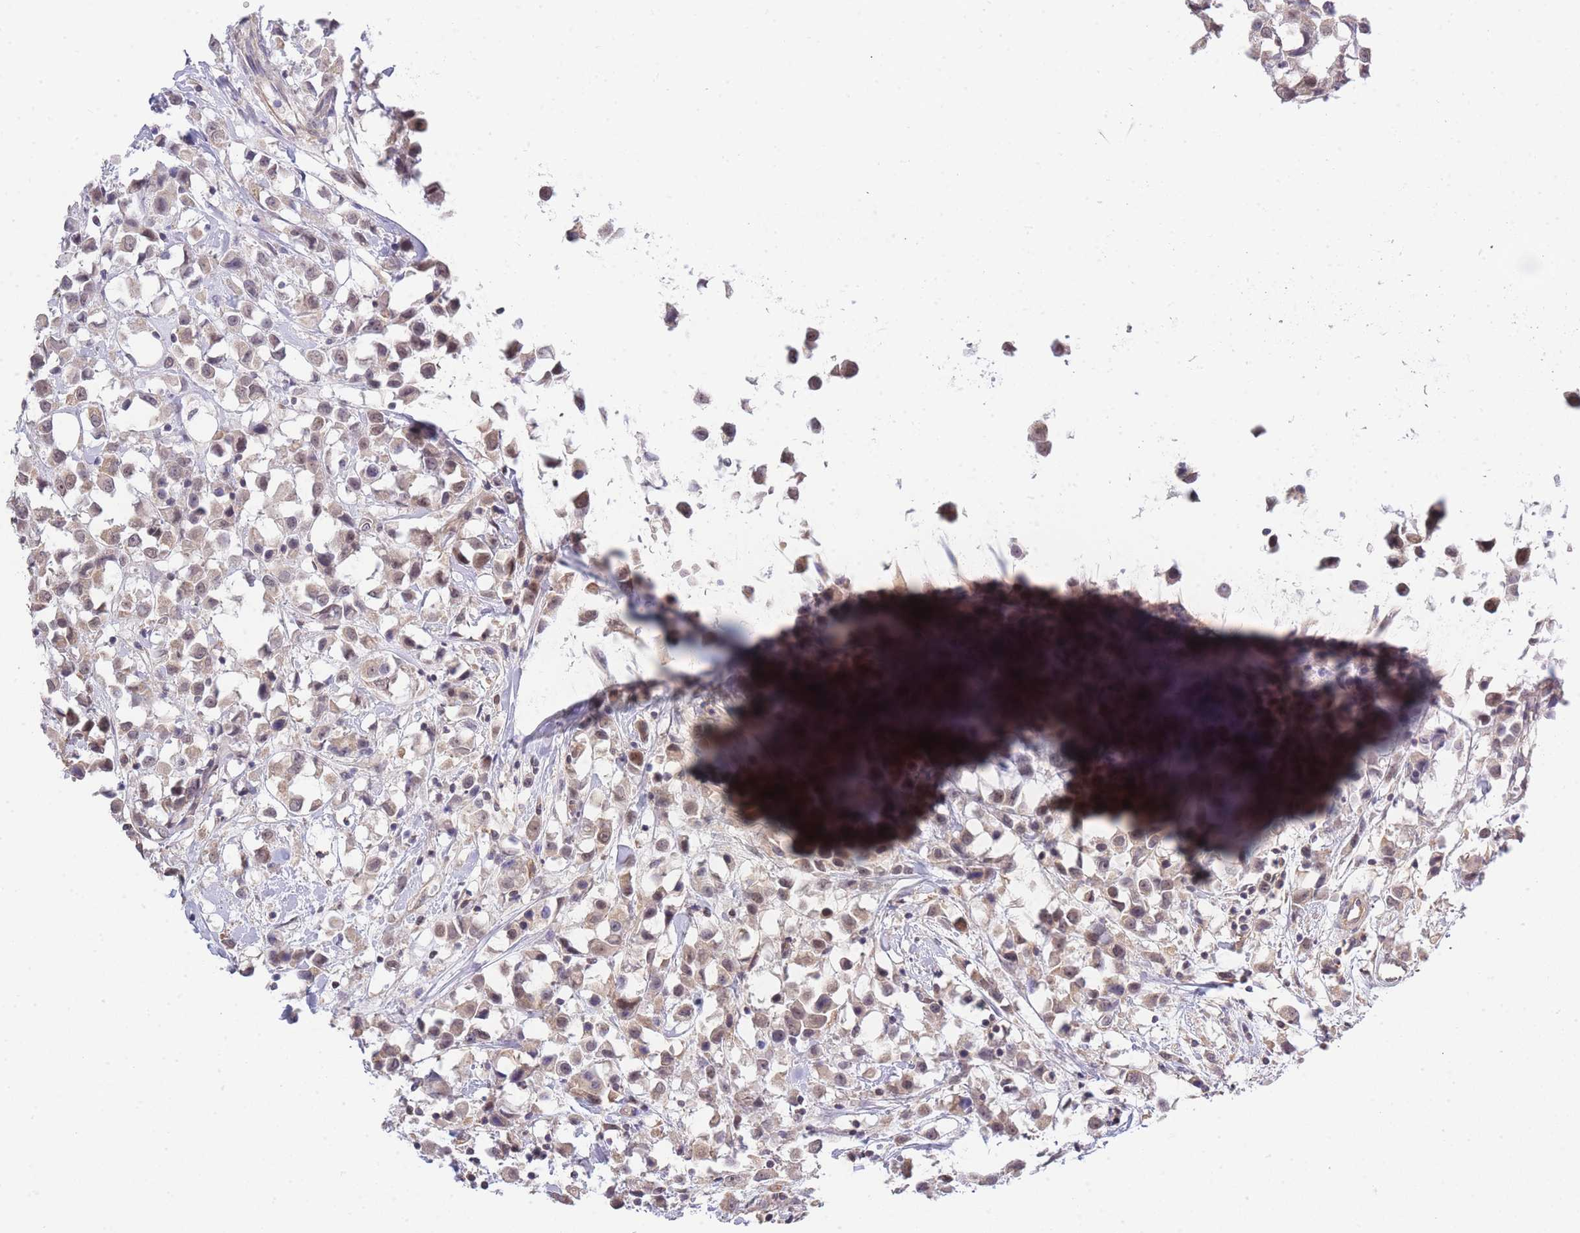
{"staining": {"intensity": "weak", "quantity": ">75%", "location": "cytoplasmic/membranous"}, "tissue": "breast cancer", "cell_type": "Tumor cells", "image_type": "cancer", "snomed": [{"axis": "morphology", "description": "Duct carcinoma"}, {"axis": "topography", "description": "Breast"}], "caption": "Human breast cancer stained for a protein (brown) reveals weak cytoplasmic/membranous positive positivity in about >75% of tumor cells.", "gene": "C19orf25", "patient": {"sex": "female", "age": 61}}